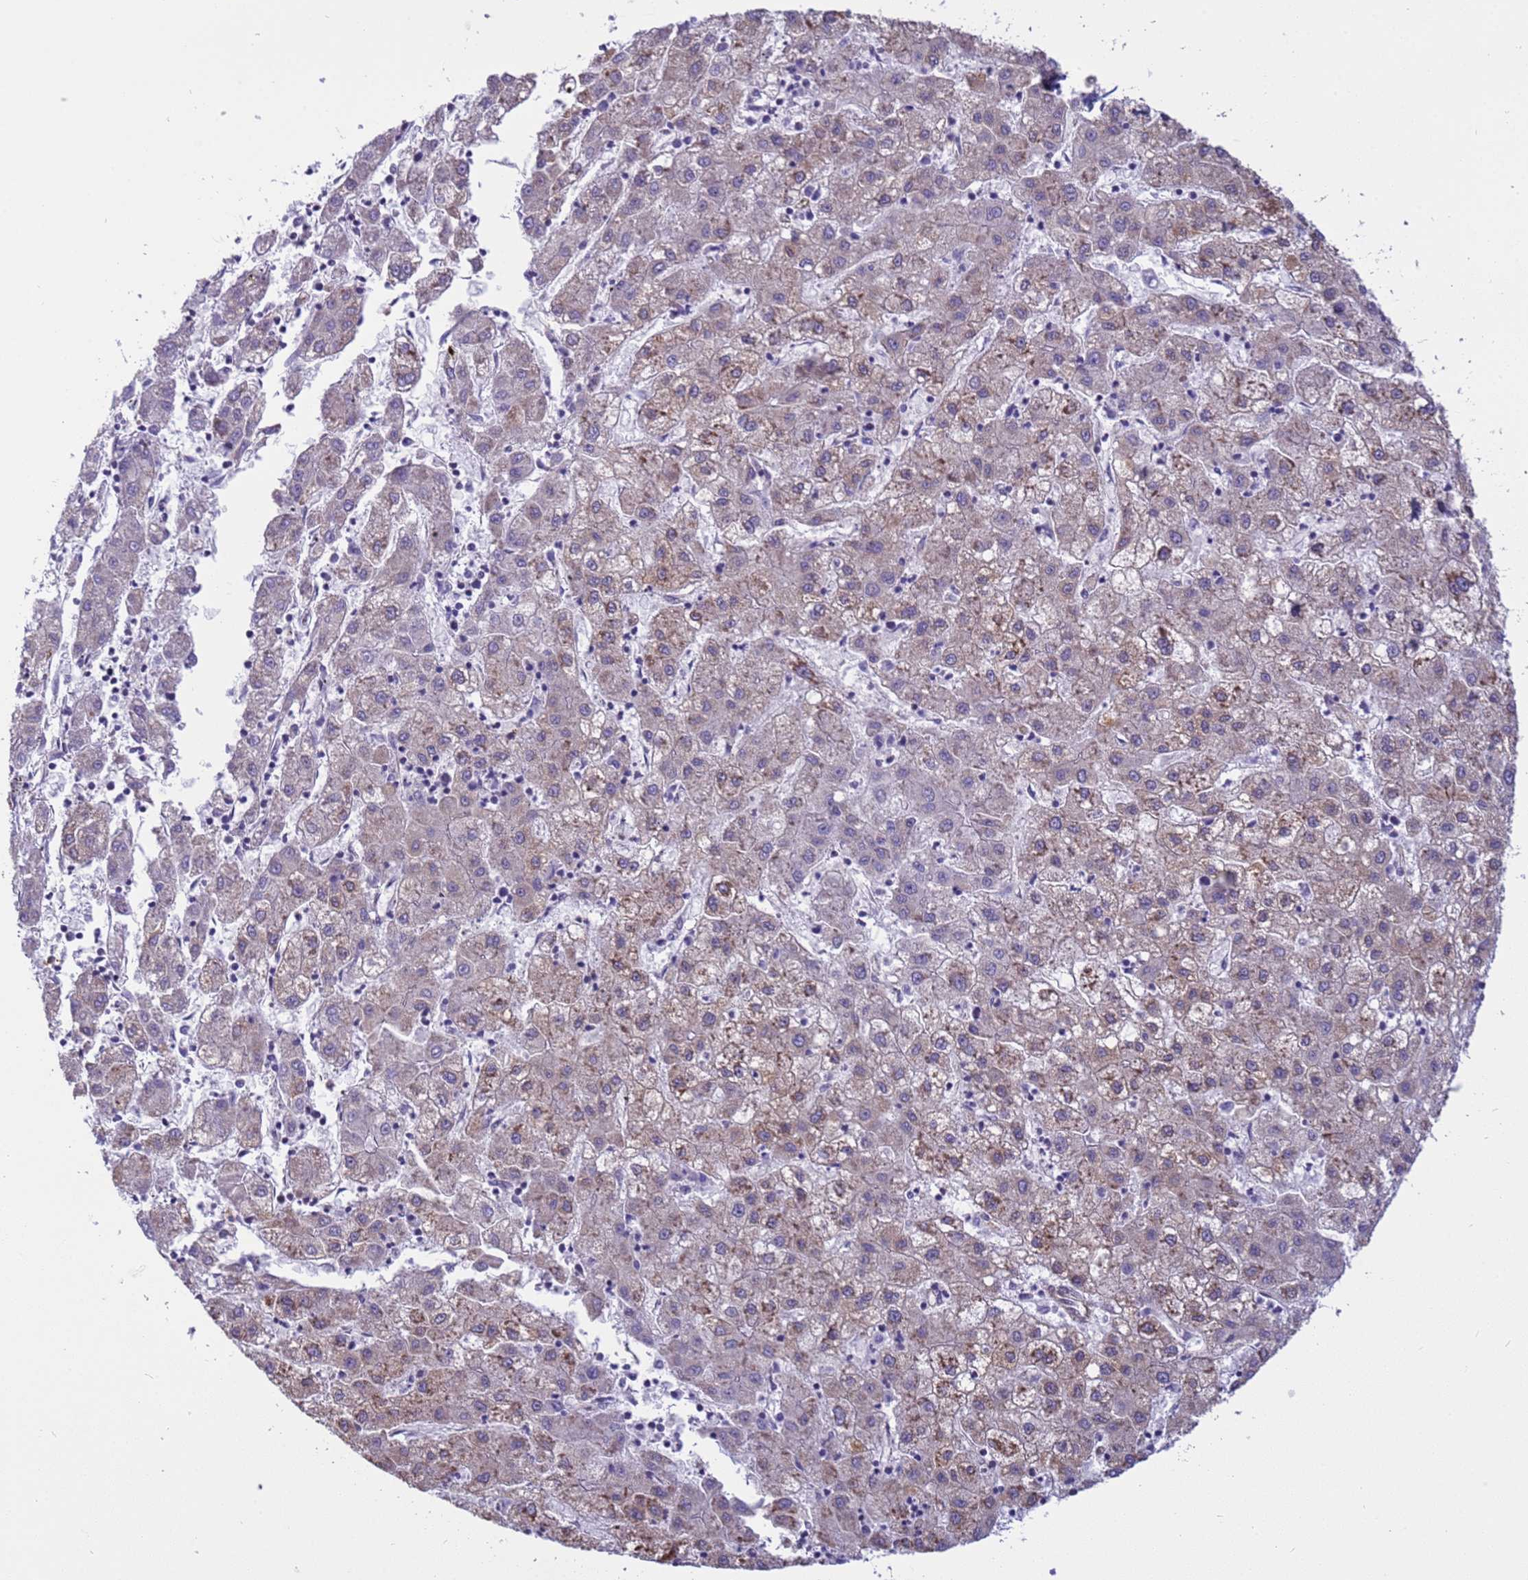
{"staining": {"intensity": "weak", "quantity": "<25%", "location": "cytoplasmic/membranous"}, "tissue": "liver cancer", "cell_type": "Tumor cells", "image_type": "cancer", "snomed": [{"axis": "morphology", "description": "Carcinoma, Hepatocellular, NOS"}, {"axis": "topography", "description": "Liver"}], "caption": "This is an IHC micrograph of liver cancer. There is no staining in tumor cells.", "gene": "ITGB4", "patient": {"sex": "male", "age": 72}}